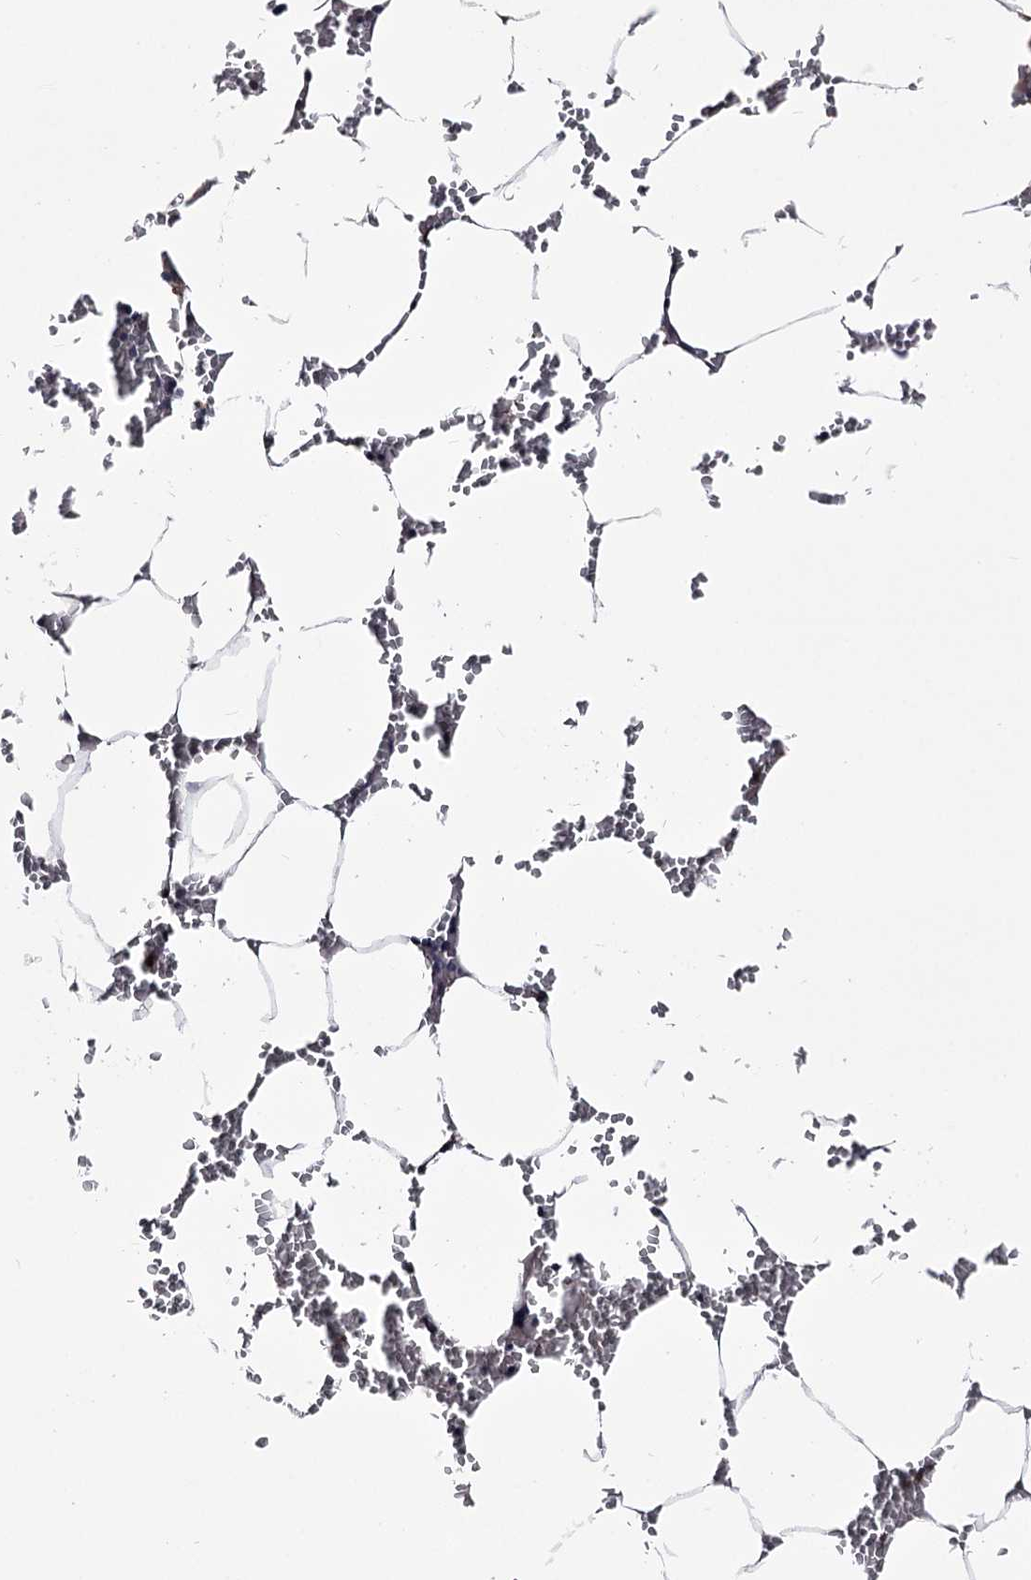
{"staining": {"intensity": "negative", "quantity": "none", "location": "none"}, "tissue": "bone marrow", "cell_type": "Hematopoietic cells", "image_type": "normal", "snomed": [{"axis": "morphology", "description": "Normal tissue, NOS"}, {"axis": "topography", "description": "Bone marrow"}], "caption": "Hematopoietic cells are negative for brown protein staining in normal bone marrow. (Stains: DAB immunohistochemistry (IHC) with hematoxylin counter stain, Microscopy: brightfield microscopy at high magnification).", "gene": "GSTO1", "patient": {"sex": "male", "age": 70}}